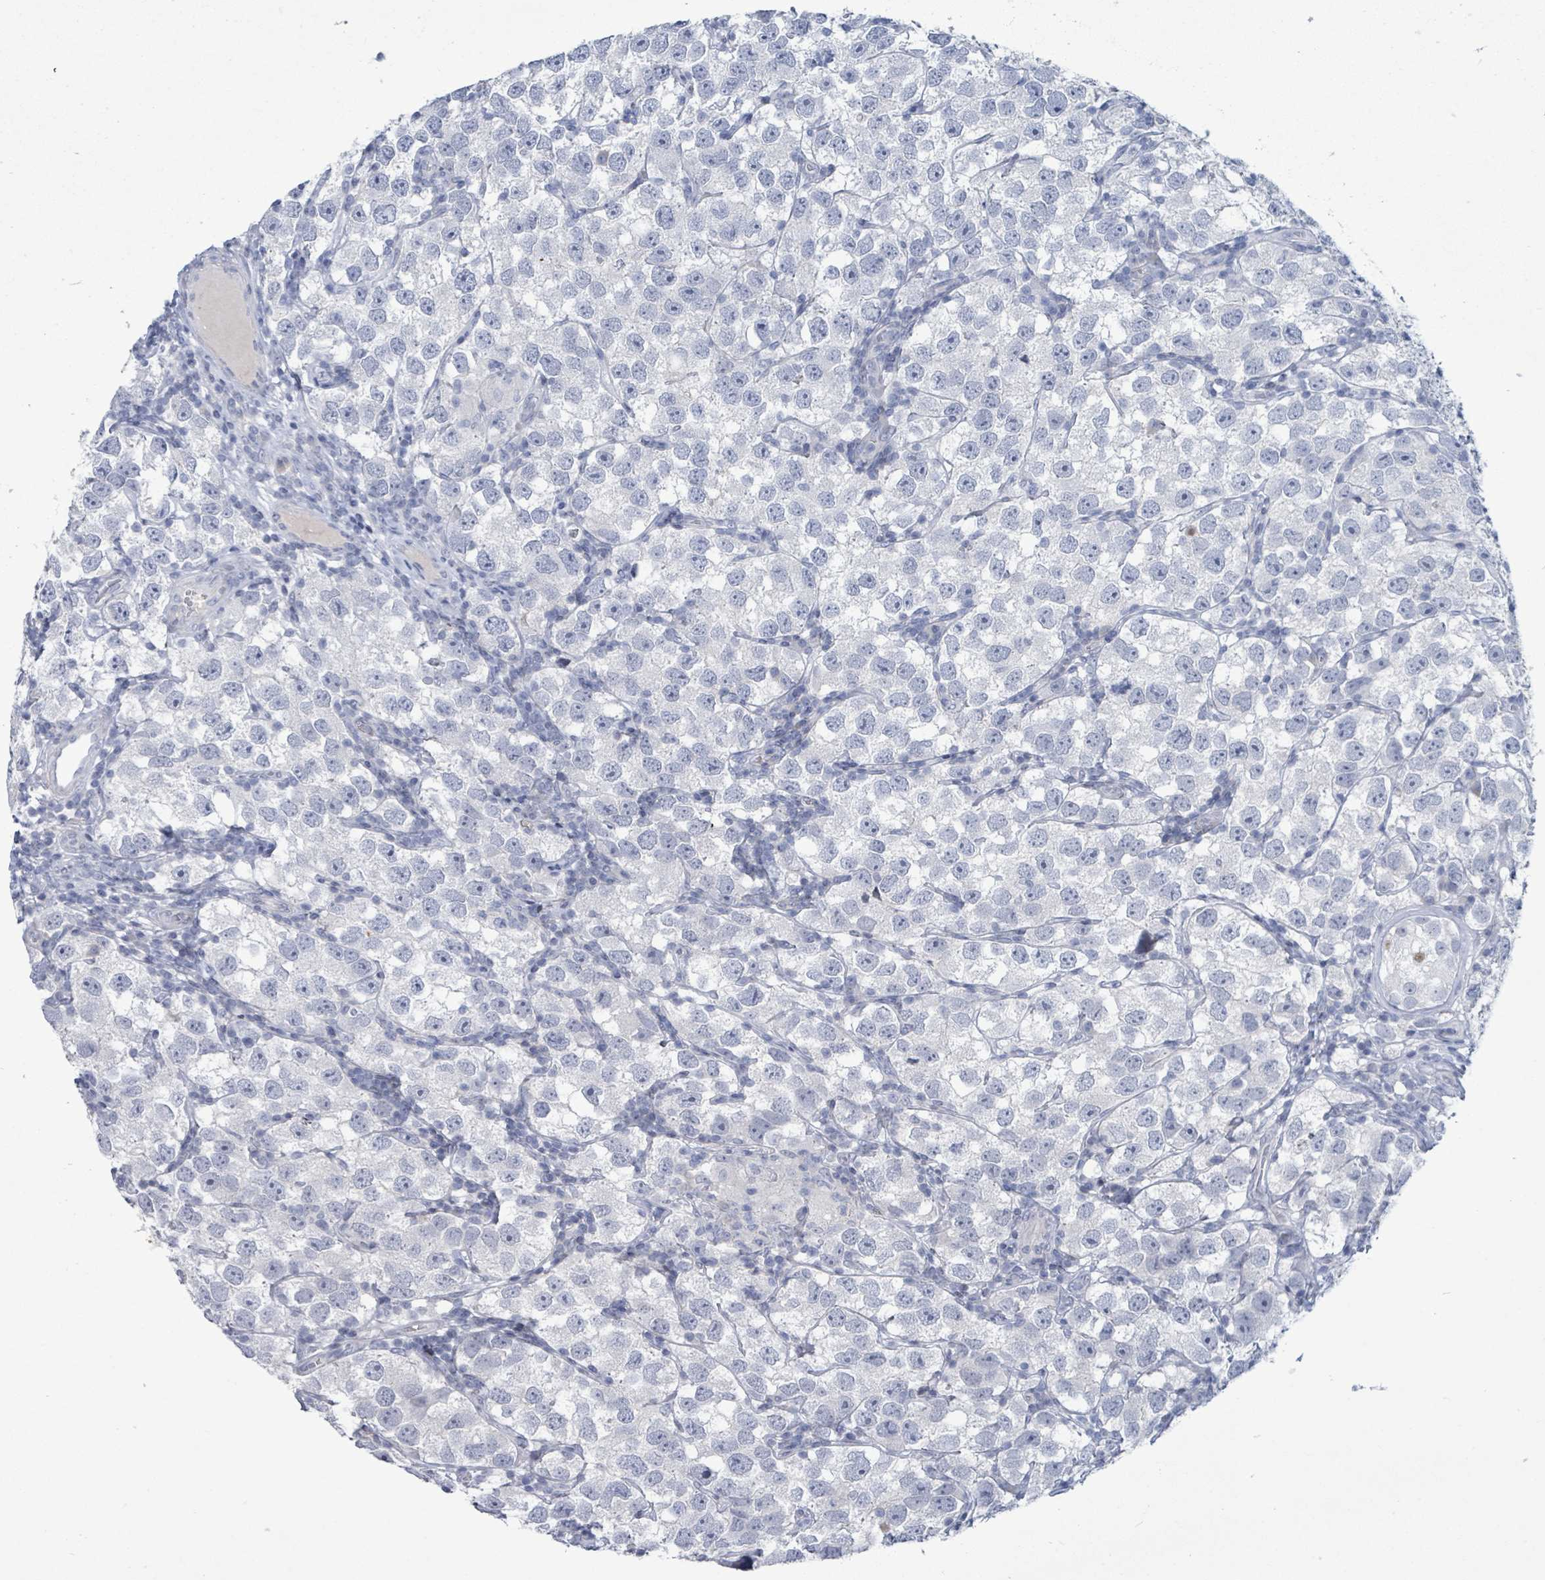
{"staining": {"intensity": "negative", "quantity": "none", "location": "none"}, "tissue": "testis cancer", "cell_type": "Tumor cells", "image_type": "cancer", "snomed": [{"axis": "morphology", "description": "Seminoma, NOS"}, {"axis": "topography", "description": "Testis"}], "caption": "Testis seminoma was stained to show a protein in brown. There is no significant positivity in tumor cells.", "gene": "NTN3", "patient": {"sex": "male", "age": 26}}